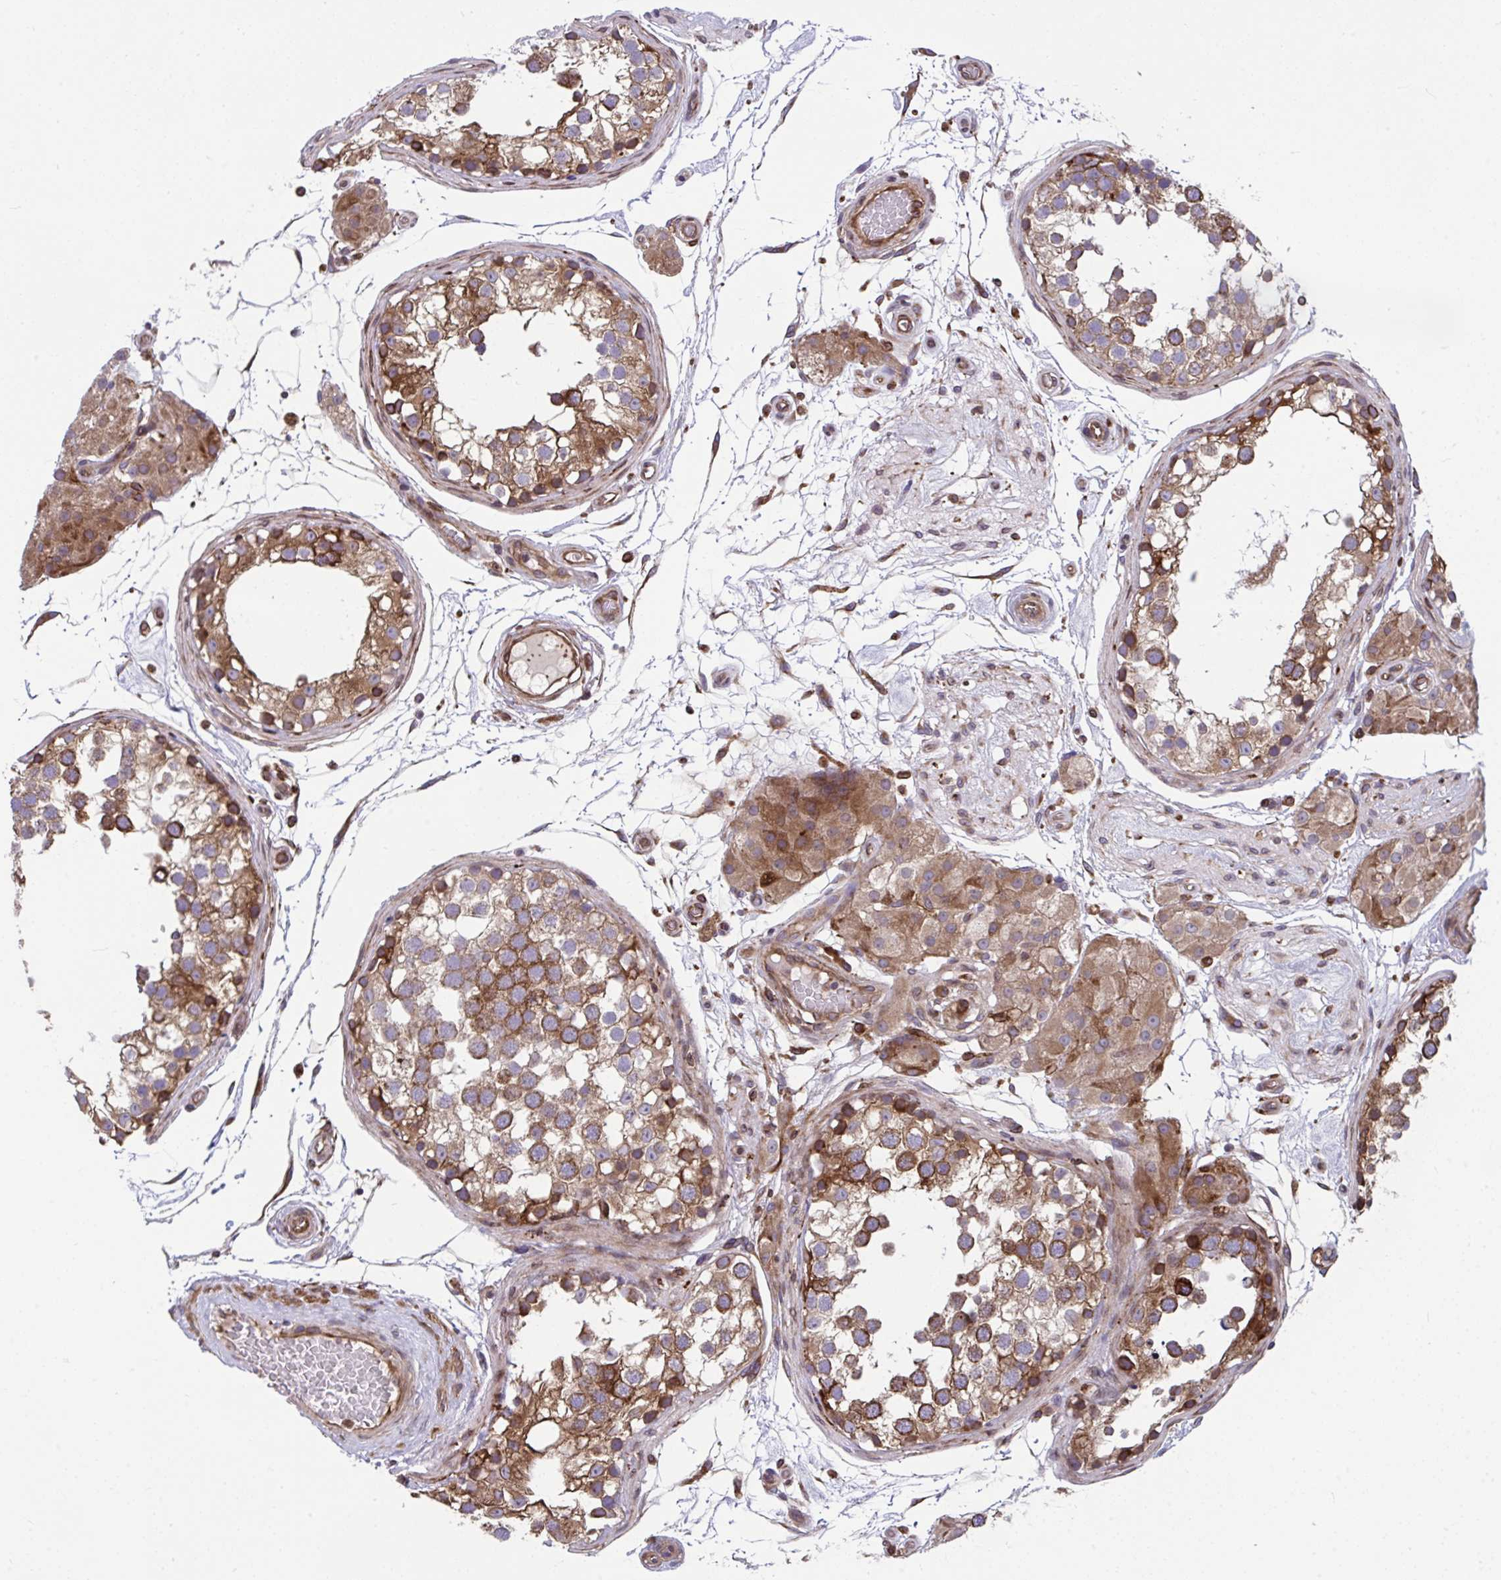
{"staining": {"intensity": "moderate", "quantity": ">75%", "location": "cytoplasmic/membranous"}, "tissue": "testis", "cell_type": "Cells in seminiferous ducts", "image_type": "normal", "snomed": [{"axis": "morphology", "description": "Normal tissue, NOS"}, {"axis": "morphology", "description": "Seminoma, NOS"}, {"axis": "topography", "description": "Testis"}], "caption": "A photomicrograph of human testis stained for a protein exhibits moderate cytoplasmic/membranous brown staining in cells in seminiferous ducts. The protein is stained brown, and the nuclei are stained in blue (DAB IHC with brightfield microscopy, high magnification).", "gene": "STIM2", "patient": {"sex": "male", "age": 65}}